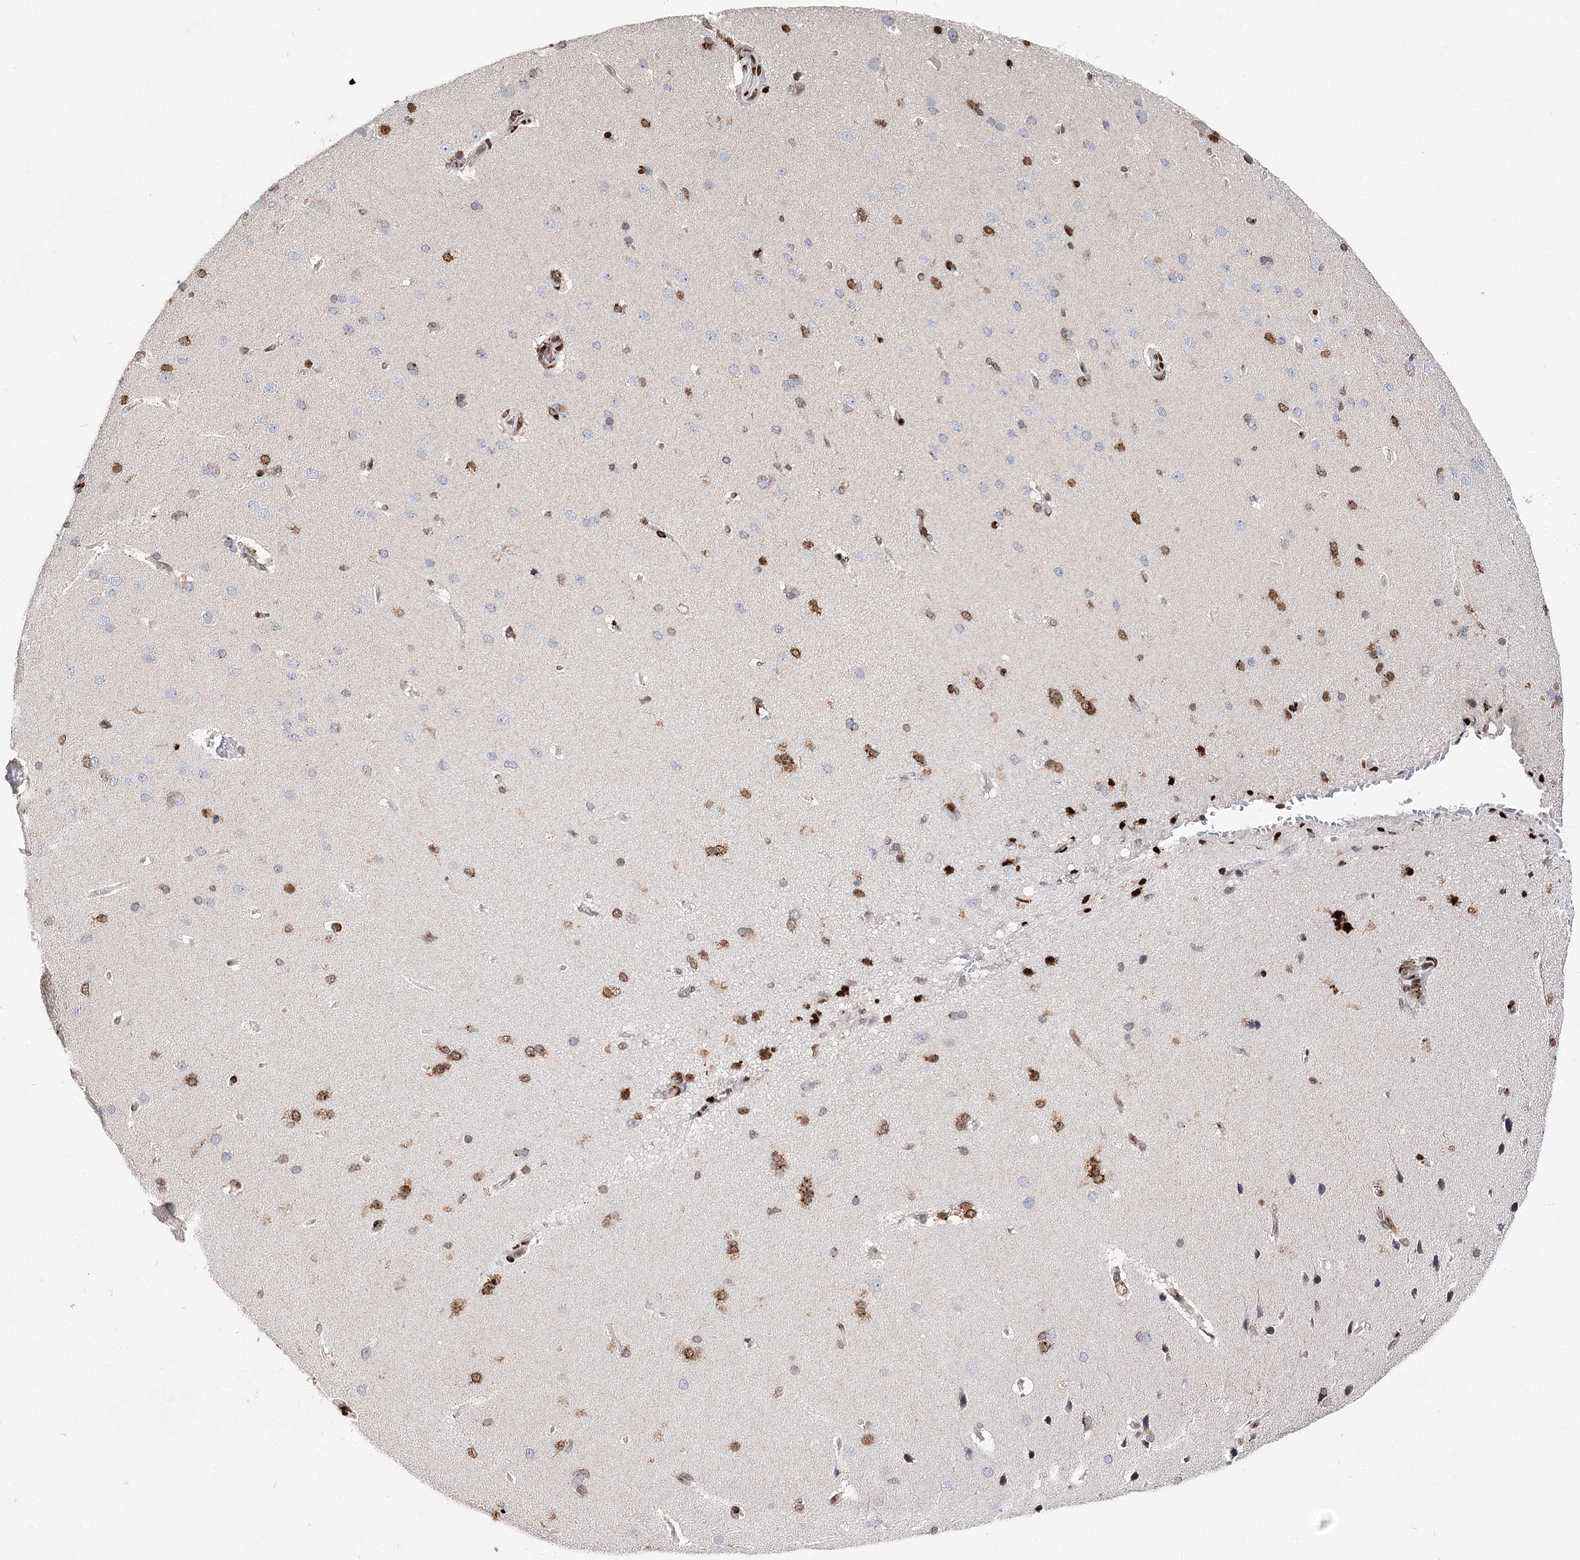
{"staining": {"intensity": "moderate", "quantity": "<25%", "location": "nuclear"}, "tissue": "cerebral cortex", "cell_type": "Endothelial cells", "image_type": "normal", "snomed": [{"axis": "morphology", "description": "Normal tissue, NOS"}, {"axis": "topography", "description": "Cerebral cortex"}], "caption": "This micrograph displays IHC staining of normal human cerebral cortex, with low moderate nuclear expression in approximately <25% of endothelial cells.", "gene": "FRMD4A", "patient": {"sex": "male", "age": 62}}